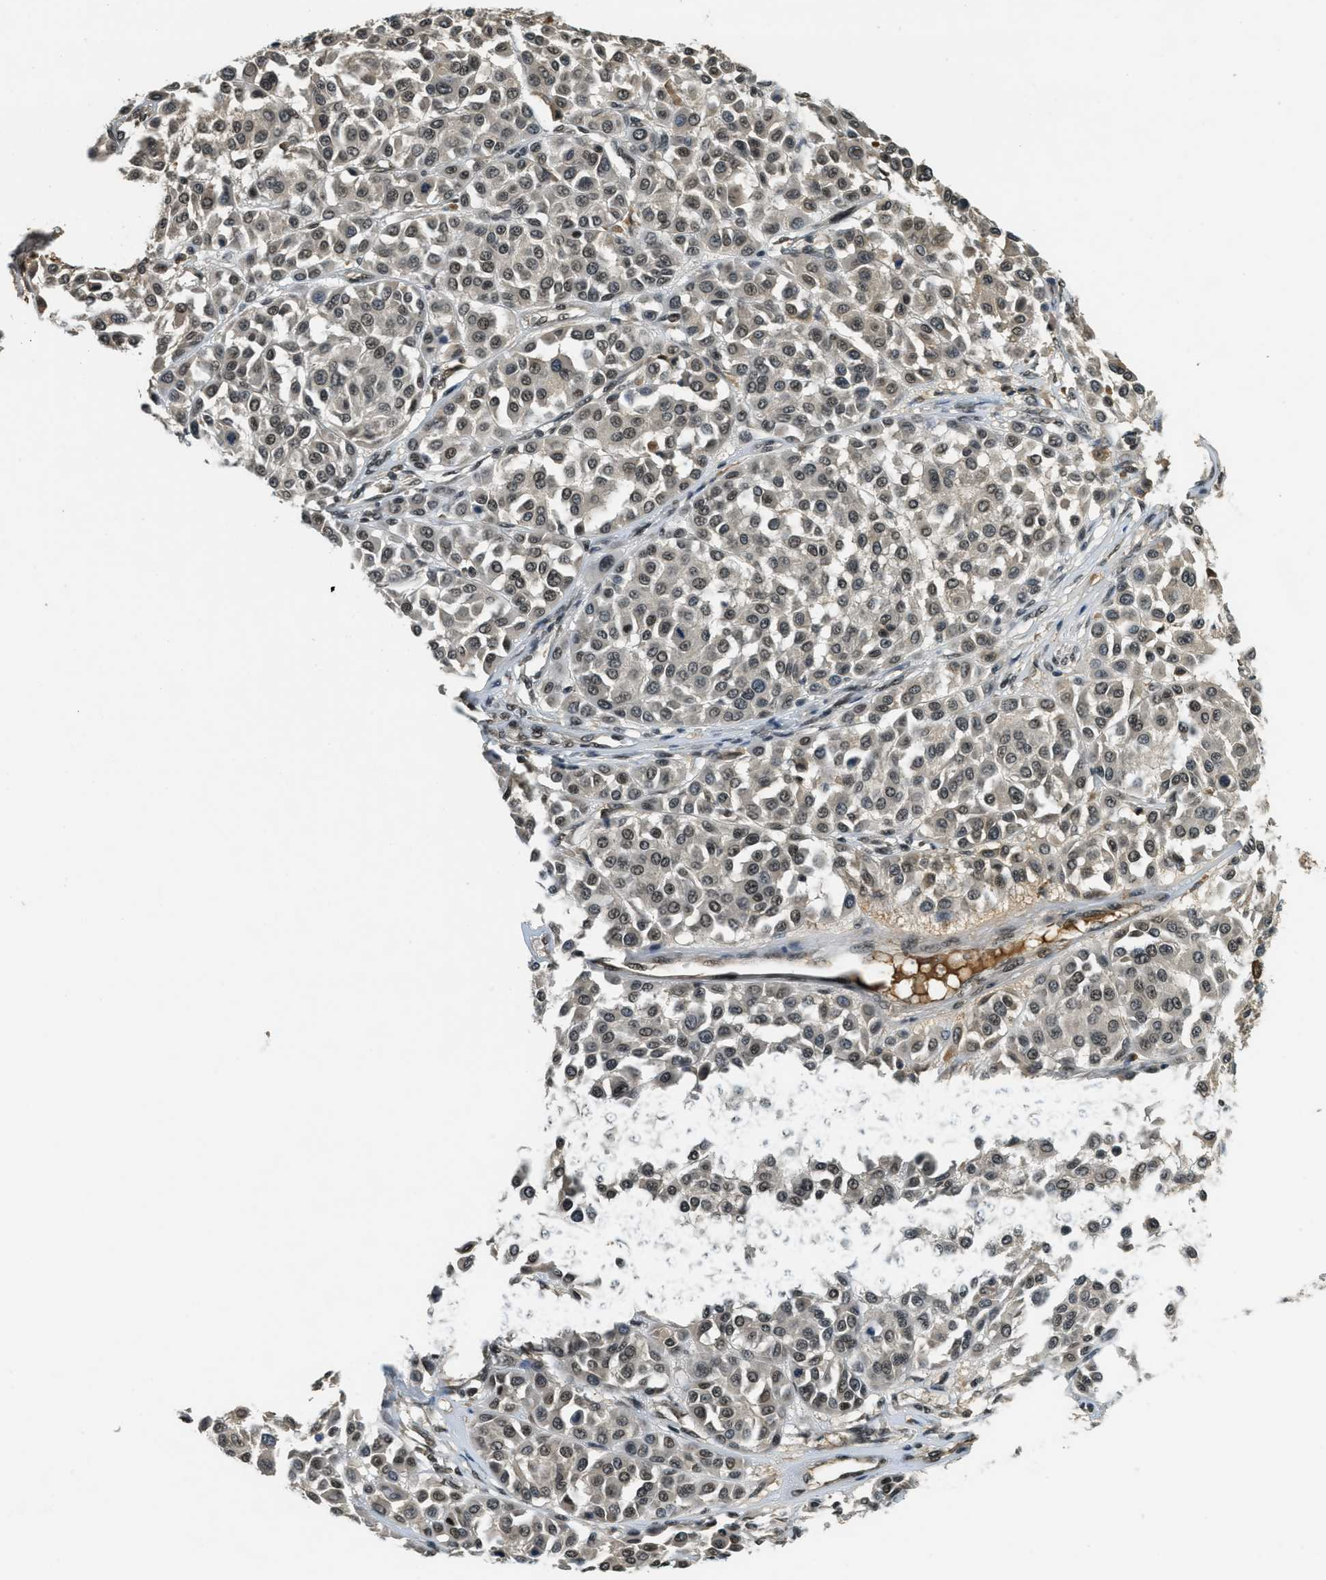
{"staining": {"intensity": "weak", "quantity": "25%-75%", "location": "nuclear"}, "tissue": "melanoma", "cell_type": "Tumor cells", "image_type": "cancer", "snomed": [{"axis": "morphology", "description": "Malignant melanoma, Metastatic site"}, {"axis": "topography", "description": "Soft tissue"}], "caption": "Melanoma was stained to show a protein in brown. There is low levels of weak nuclear staining in about 25%-75% of tumor cells.", "gene": "ZNF148", "patient": {"sex": "male", "age": 41}}